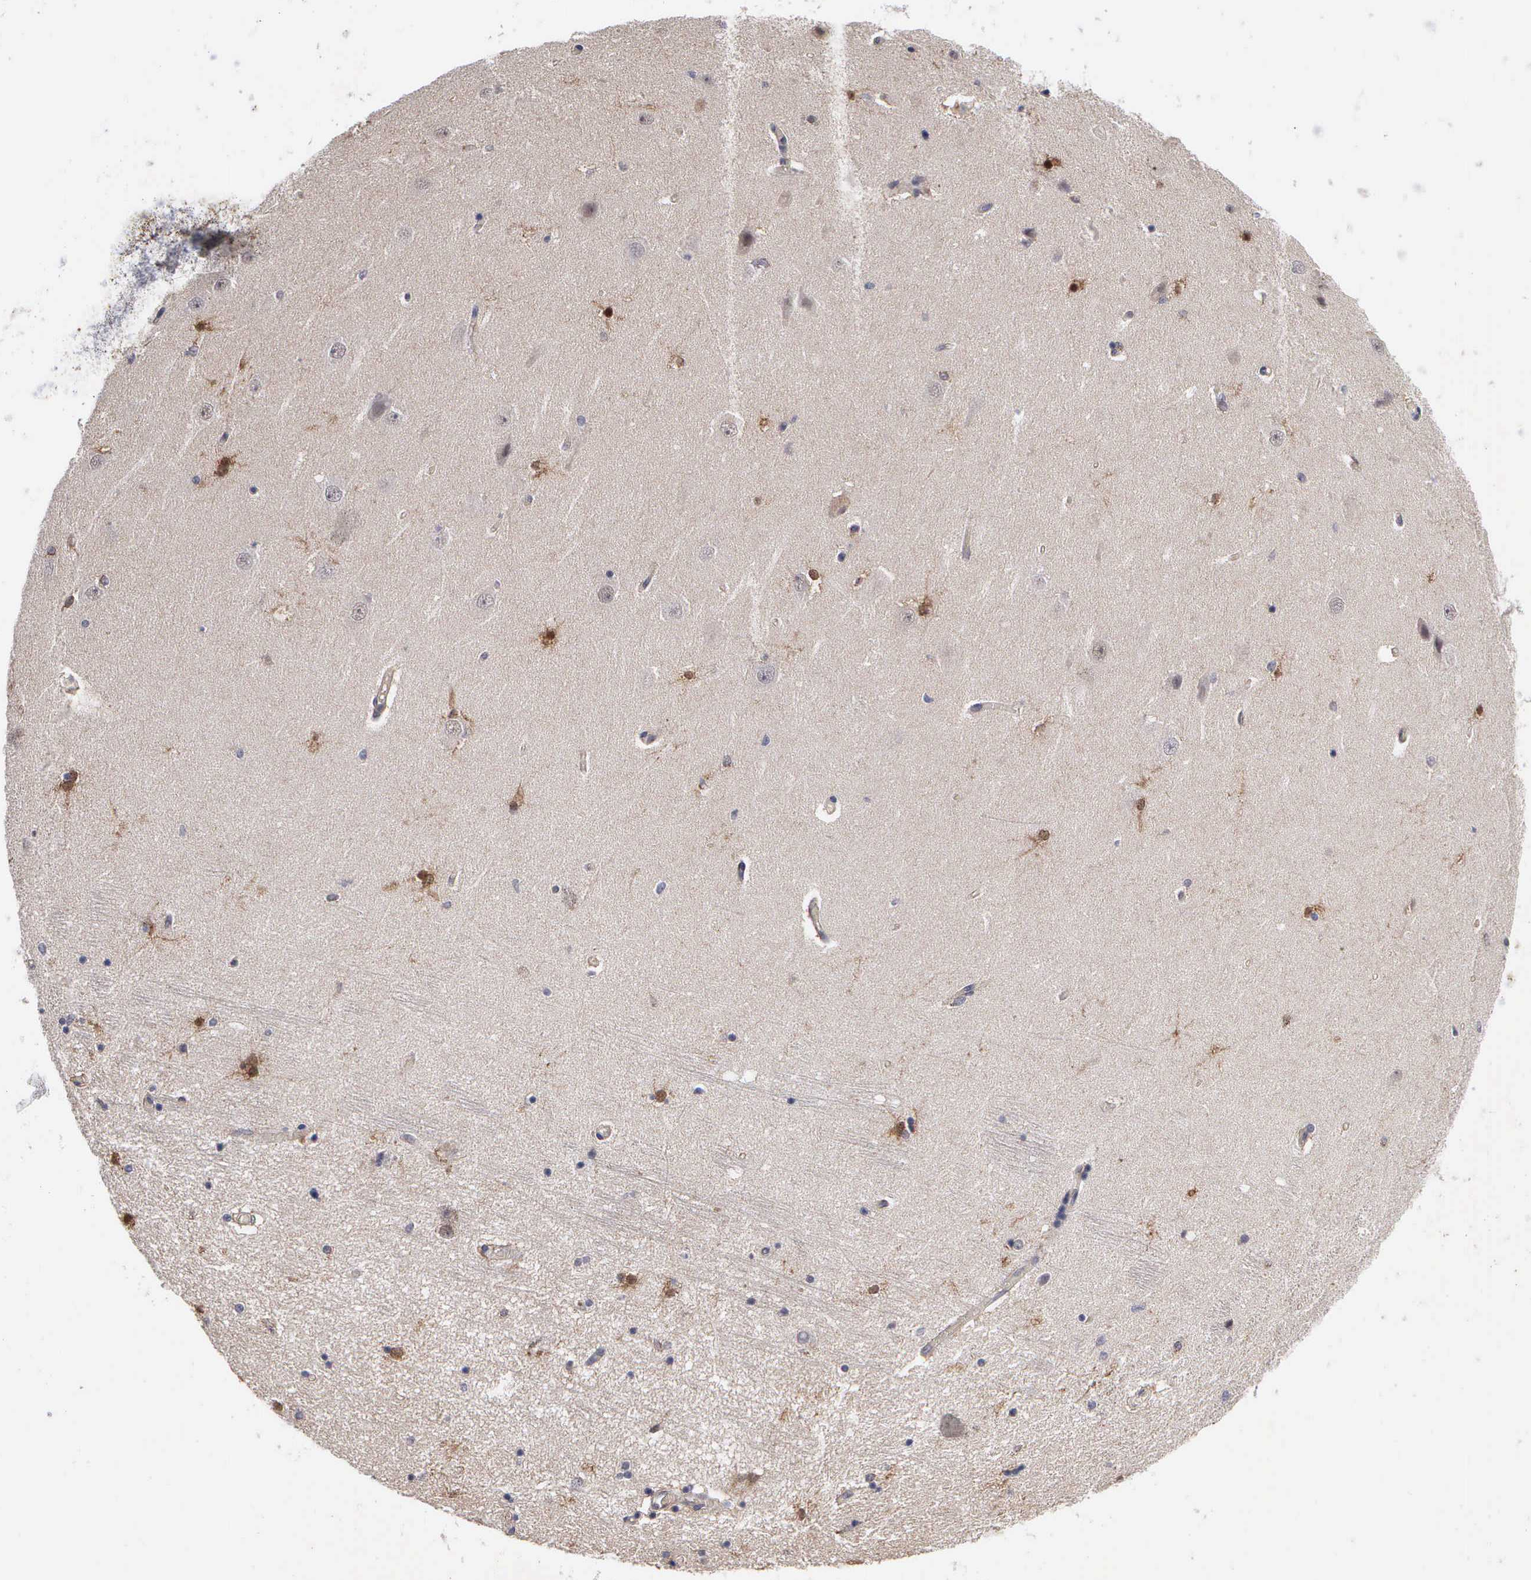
{"staining": {"intensity": "moderate", "quantity": "<25%", "location": "cytoplasmic/membranous,nuclear"}, "tissue": "hippocampus", "cell_type": "Glial cells", "image_type": "normal", "snomed": [{"axis": "morphology", "description": "Normal tissue, NOS"}, {"axis": "topography", "description": "Hippocampus"}], "caption": "Immunohistochemical staining of unremarkable hippocampus demonstrates low levels of moderate cytoplasmic/membranous,nuclear positivity in approximately <25% of glial cells. (IHC, brightfield microscopy, high magnification).", "gene": "ZBTB33", "patient": {"sex": "female", "age": 54}}